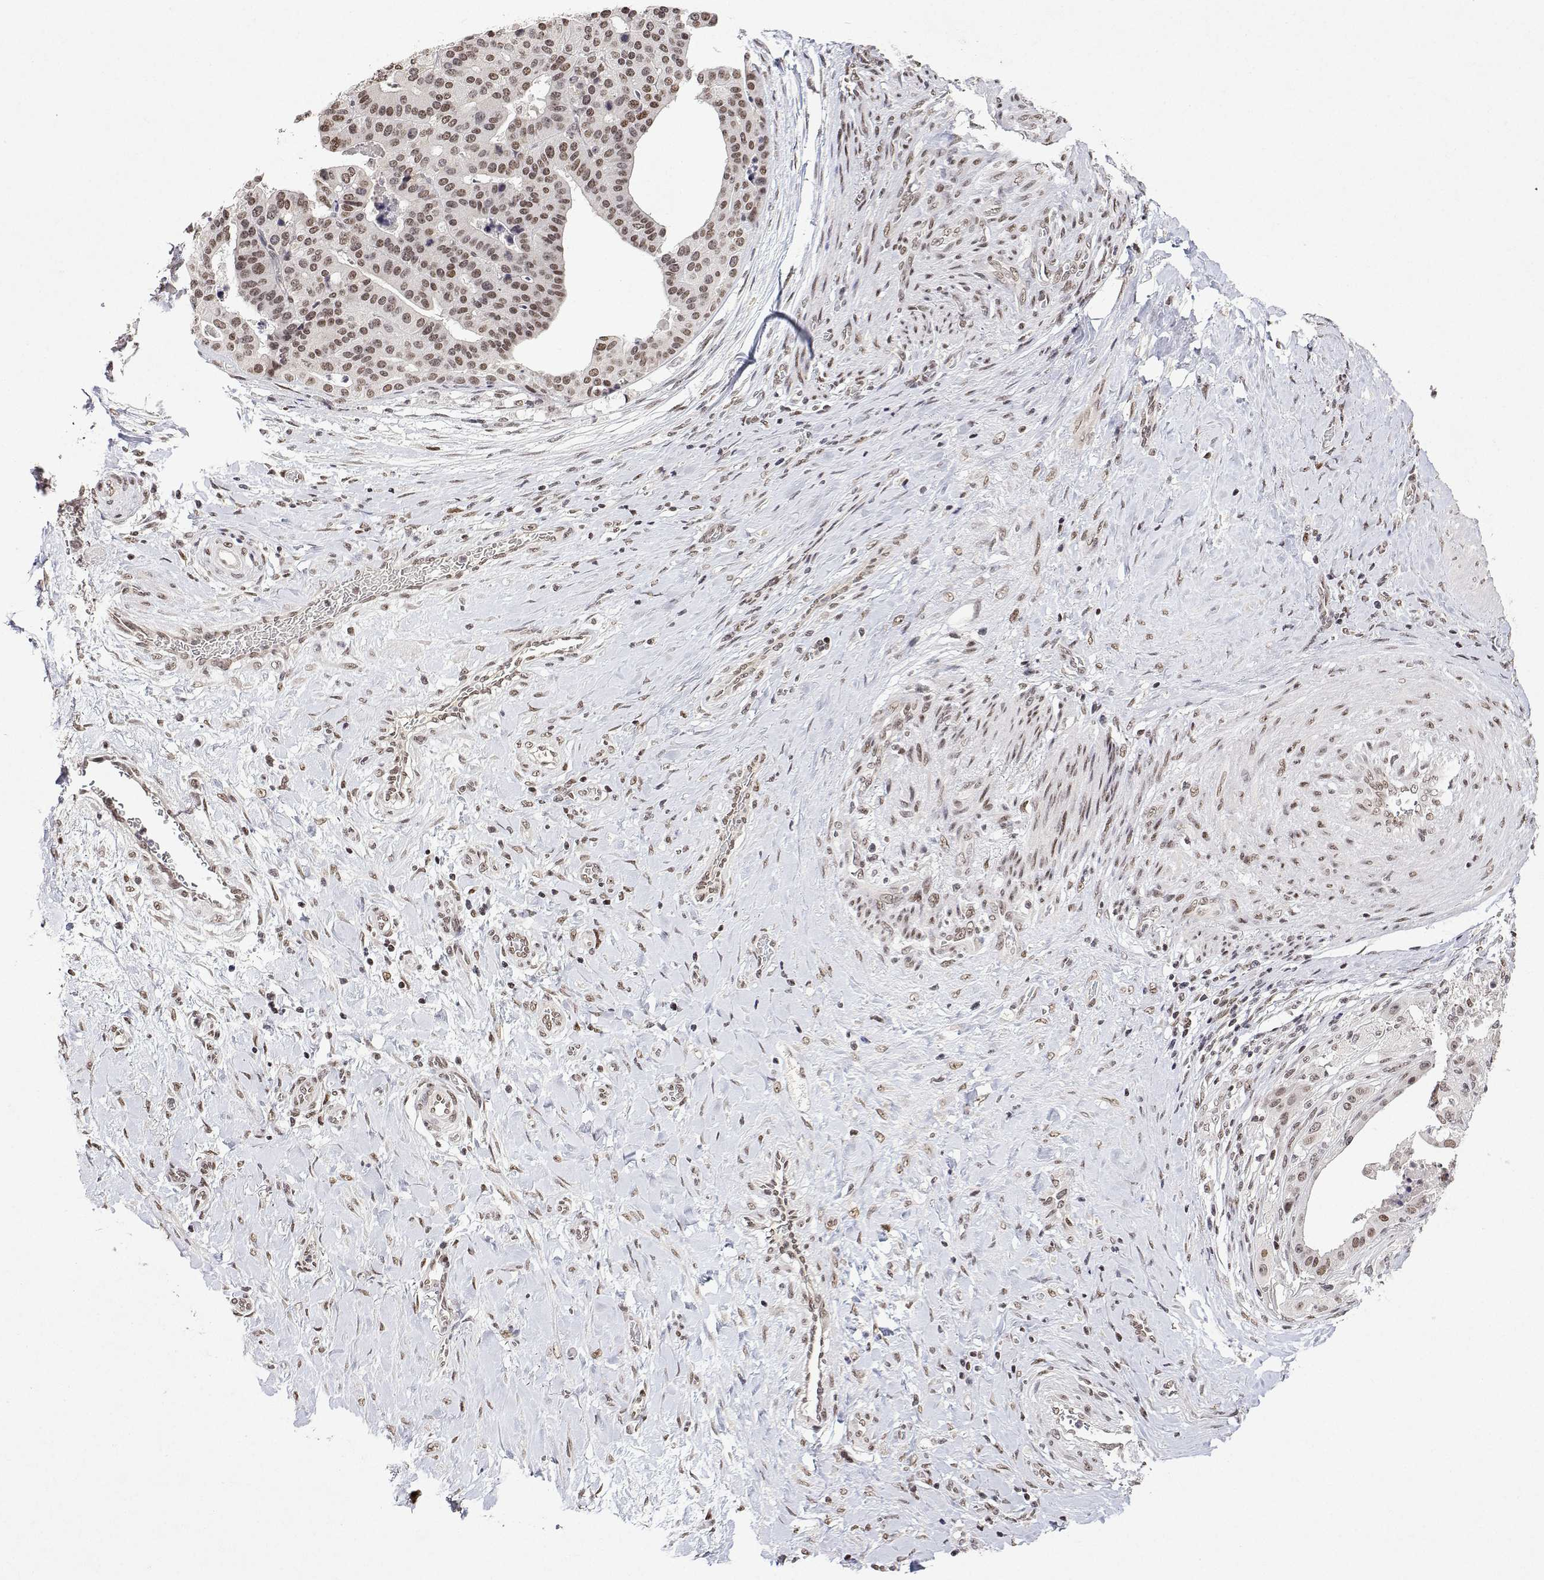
{"staining": {"intensity": "moderate", "quantity": ">75%", "location": "nuclear"}, "tissue": "stomach cancer", "cell_type": "Tumor cells", "image_type": "cancer", "snomed": [{"axis": "morphology", "description": "Adenocarcinoma, NOS"}, {"axis": "topography", "description": "Stomach"}], "caption": "Human stomach adenocarcinoma stained for a protein (brown) exhibits moderate nuclear positive expression in about >75% of tumor cells.", "gene": "XPC", "patient": {"sex": "male", "age": 48}}